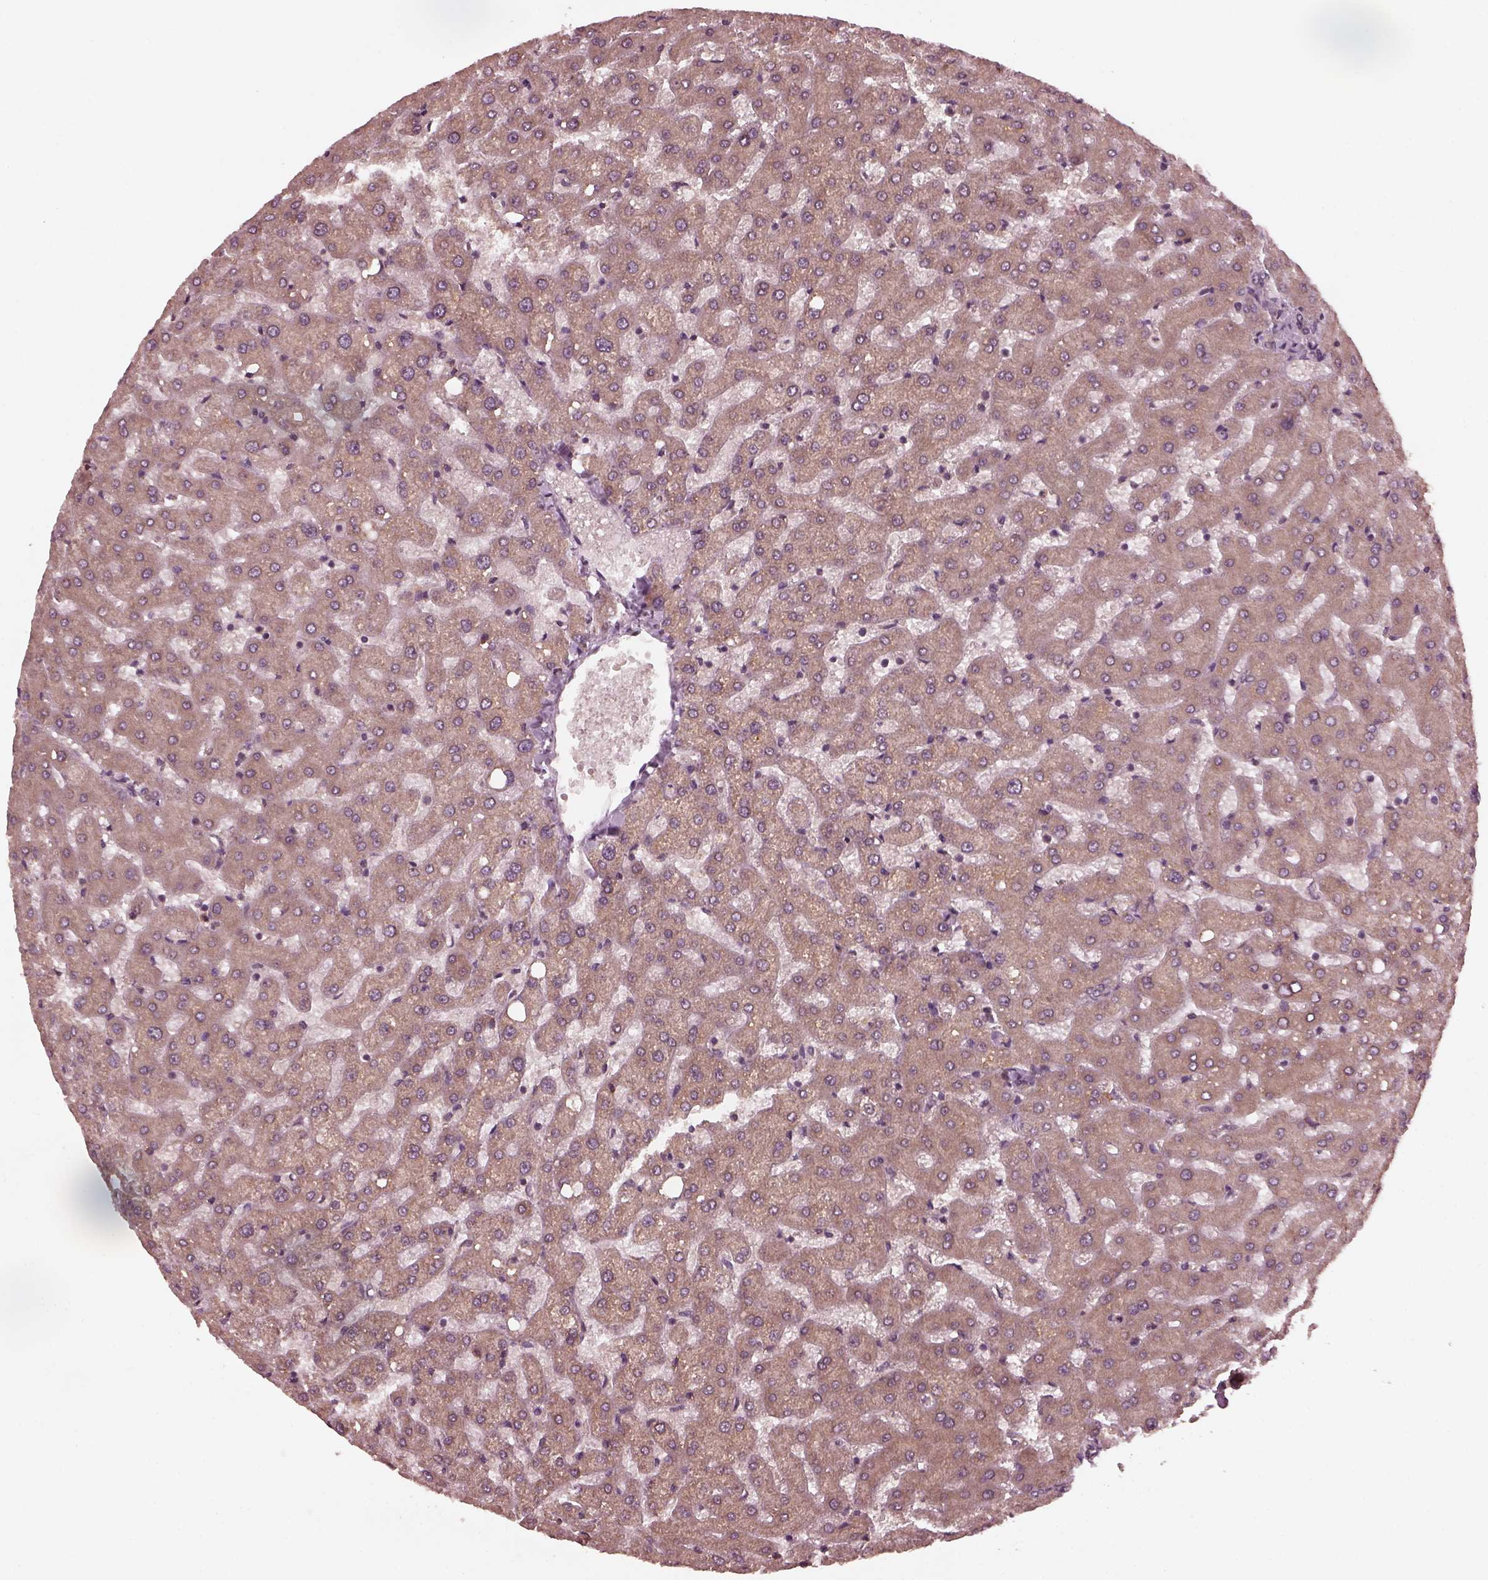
{"staining": {"intensity": "weak", "quantity": "25%-75%", "location": "cytoplasmic/membranous"}, "tissue": "liver", "cell_type": "Cholangiocytes", "image_type": "normal", "snomed": [{"axis": "morphology", "description": "Normal tissue, NOS"}, {"axis": "topography", "description": "Liver"}], "caption": "Immunohistochemistry photomicrograph of unremarkable liver: human liver stained using IHC reveals low levels of weak protein expression localized specifically in the cytoplasmic/membranous of cholangiocytes, appearing as a cytoplasmic/membranous brown color.", "gene": "FAF2", "patient": {"sex": "female", "age": 50}}